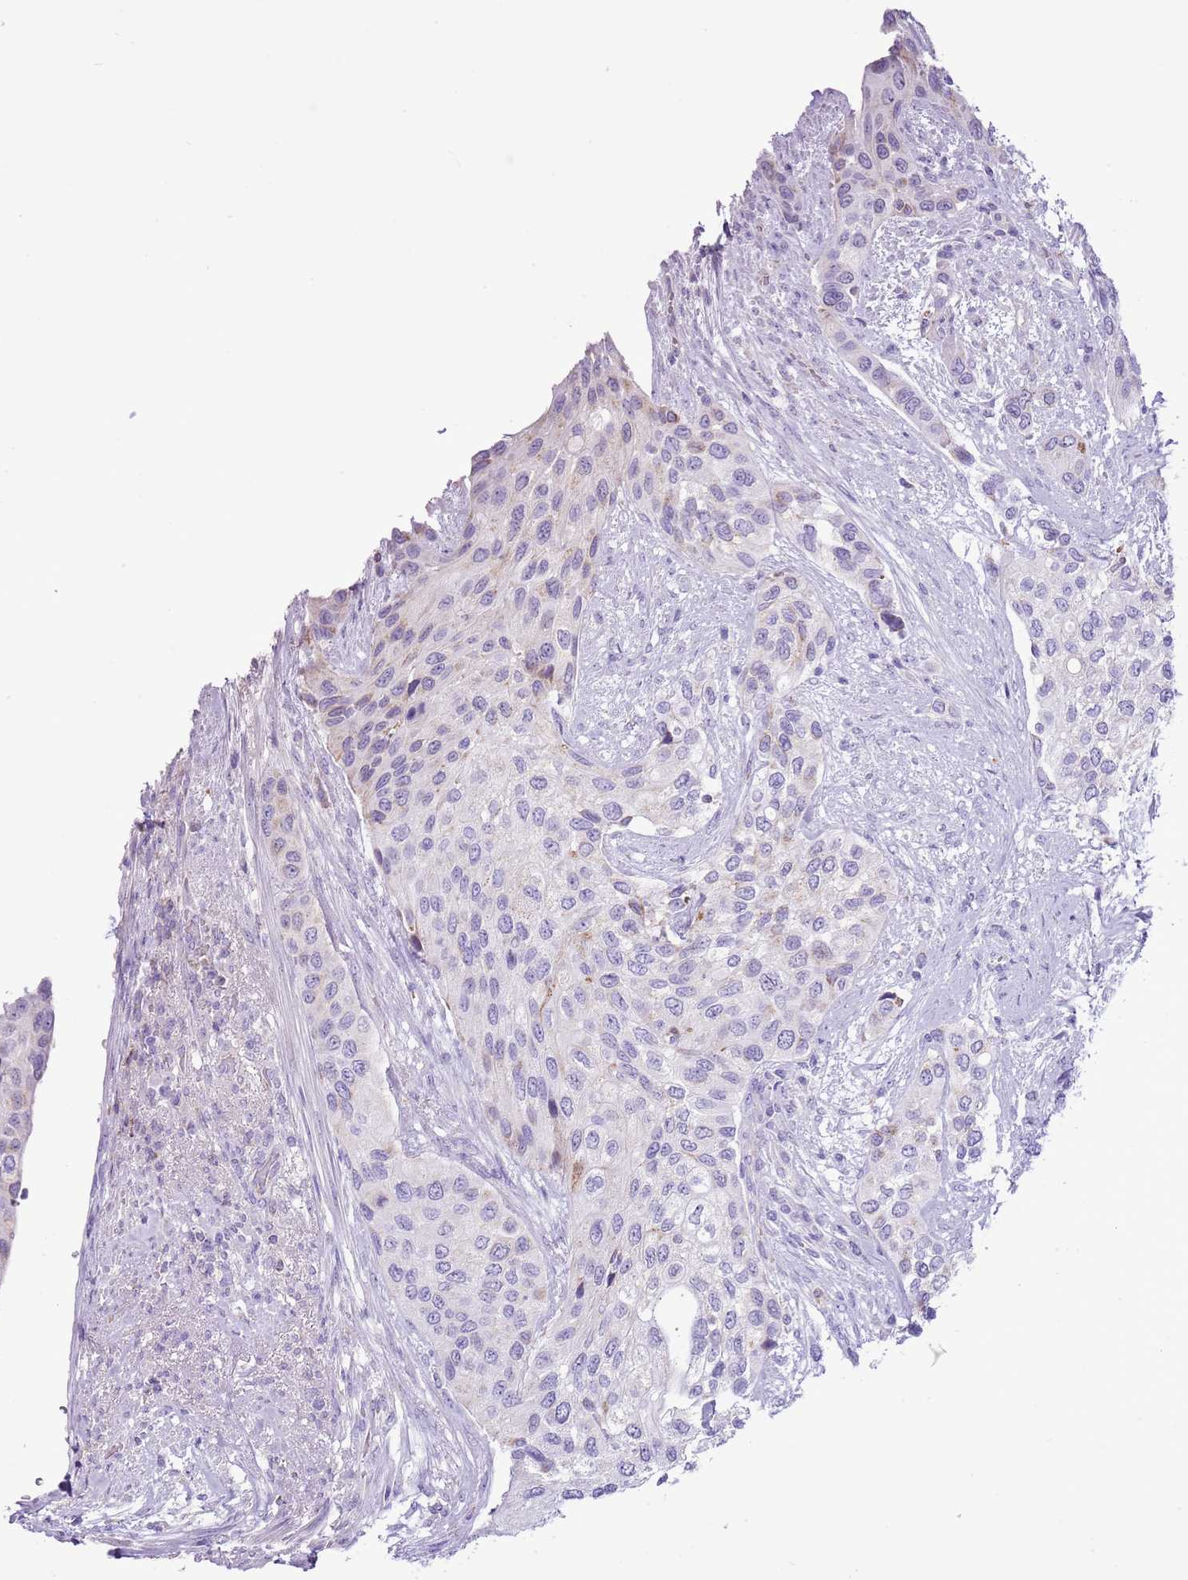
{"staining": {"intensity": "negative", "quantity": "none", "location": "none"}, "tissue": "urothelial cancer", "cell_type": "Tumor cells", "image_type": "cancer", "snomed": [{"axis": "morphology", "description": "Normal tissue, NOS"}, {"axis": "morphology", "description": "Urothelial carcinoma, High grade"}, {"axis": "topography", "description": "Vascular tissue"}, {"axis": "topography", "description": "Urinary bladder"}], "caption": "High magnification brightfield microscopy of urothelial cancer stained with DAB (3,3'-diaminobenzidine) (brown) and counterstained with hematoxylin (blue): tumor cells show no significant positivity.", "gene": "SLC23A1", "patient": {"sex": "female", "age": 56}}